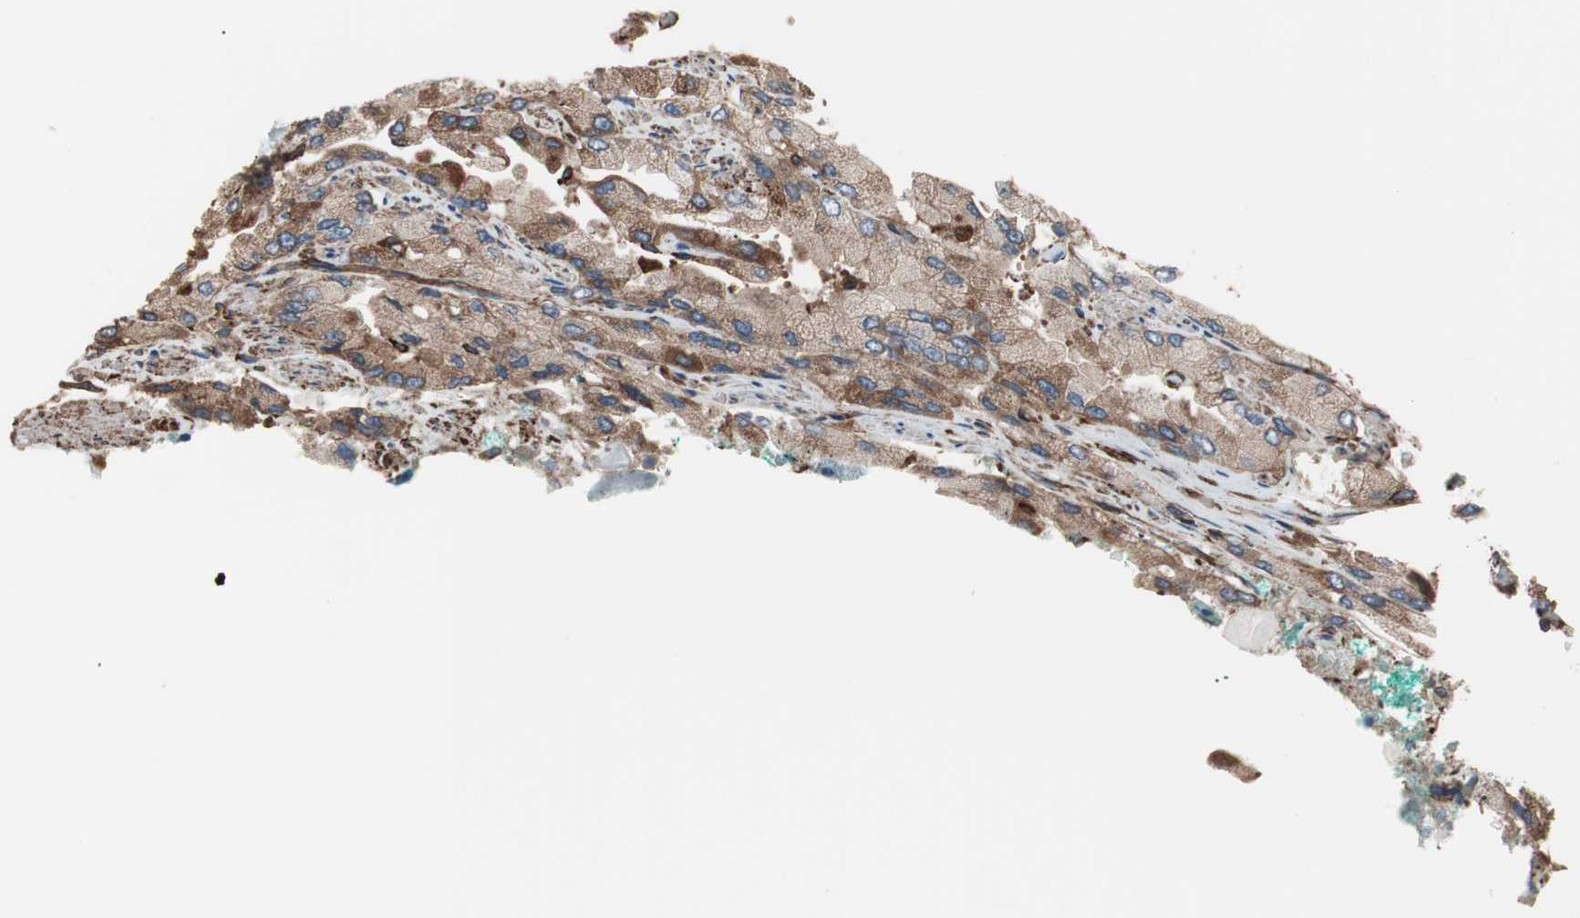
{"staining": {"intensity": "moderate", "quantity": ">75%", "location": "cytoplasmic/membranous"}, "tissue": "prostate cancer", "cell_type": "Tumor cells", "image_type": "cancer", "snomed": [{"axis": "morphology", "description": "Adenocarcinoma, High grade"}, {"axis": "topography", "description": "Prostate"}], "caption": "Brown immunohistochemical staining in human high-grade adenocarcinoma (prostate) exhibits moderate cytoplasmic/membranous positivity in approximately >75% of tumor cells.", "gene": "GPSM2", "patient": {"sex": "male", "age": 58}}